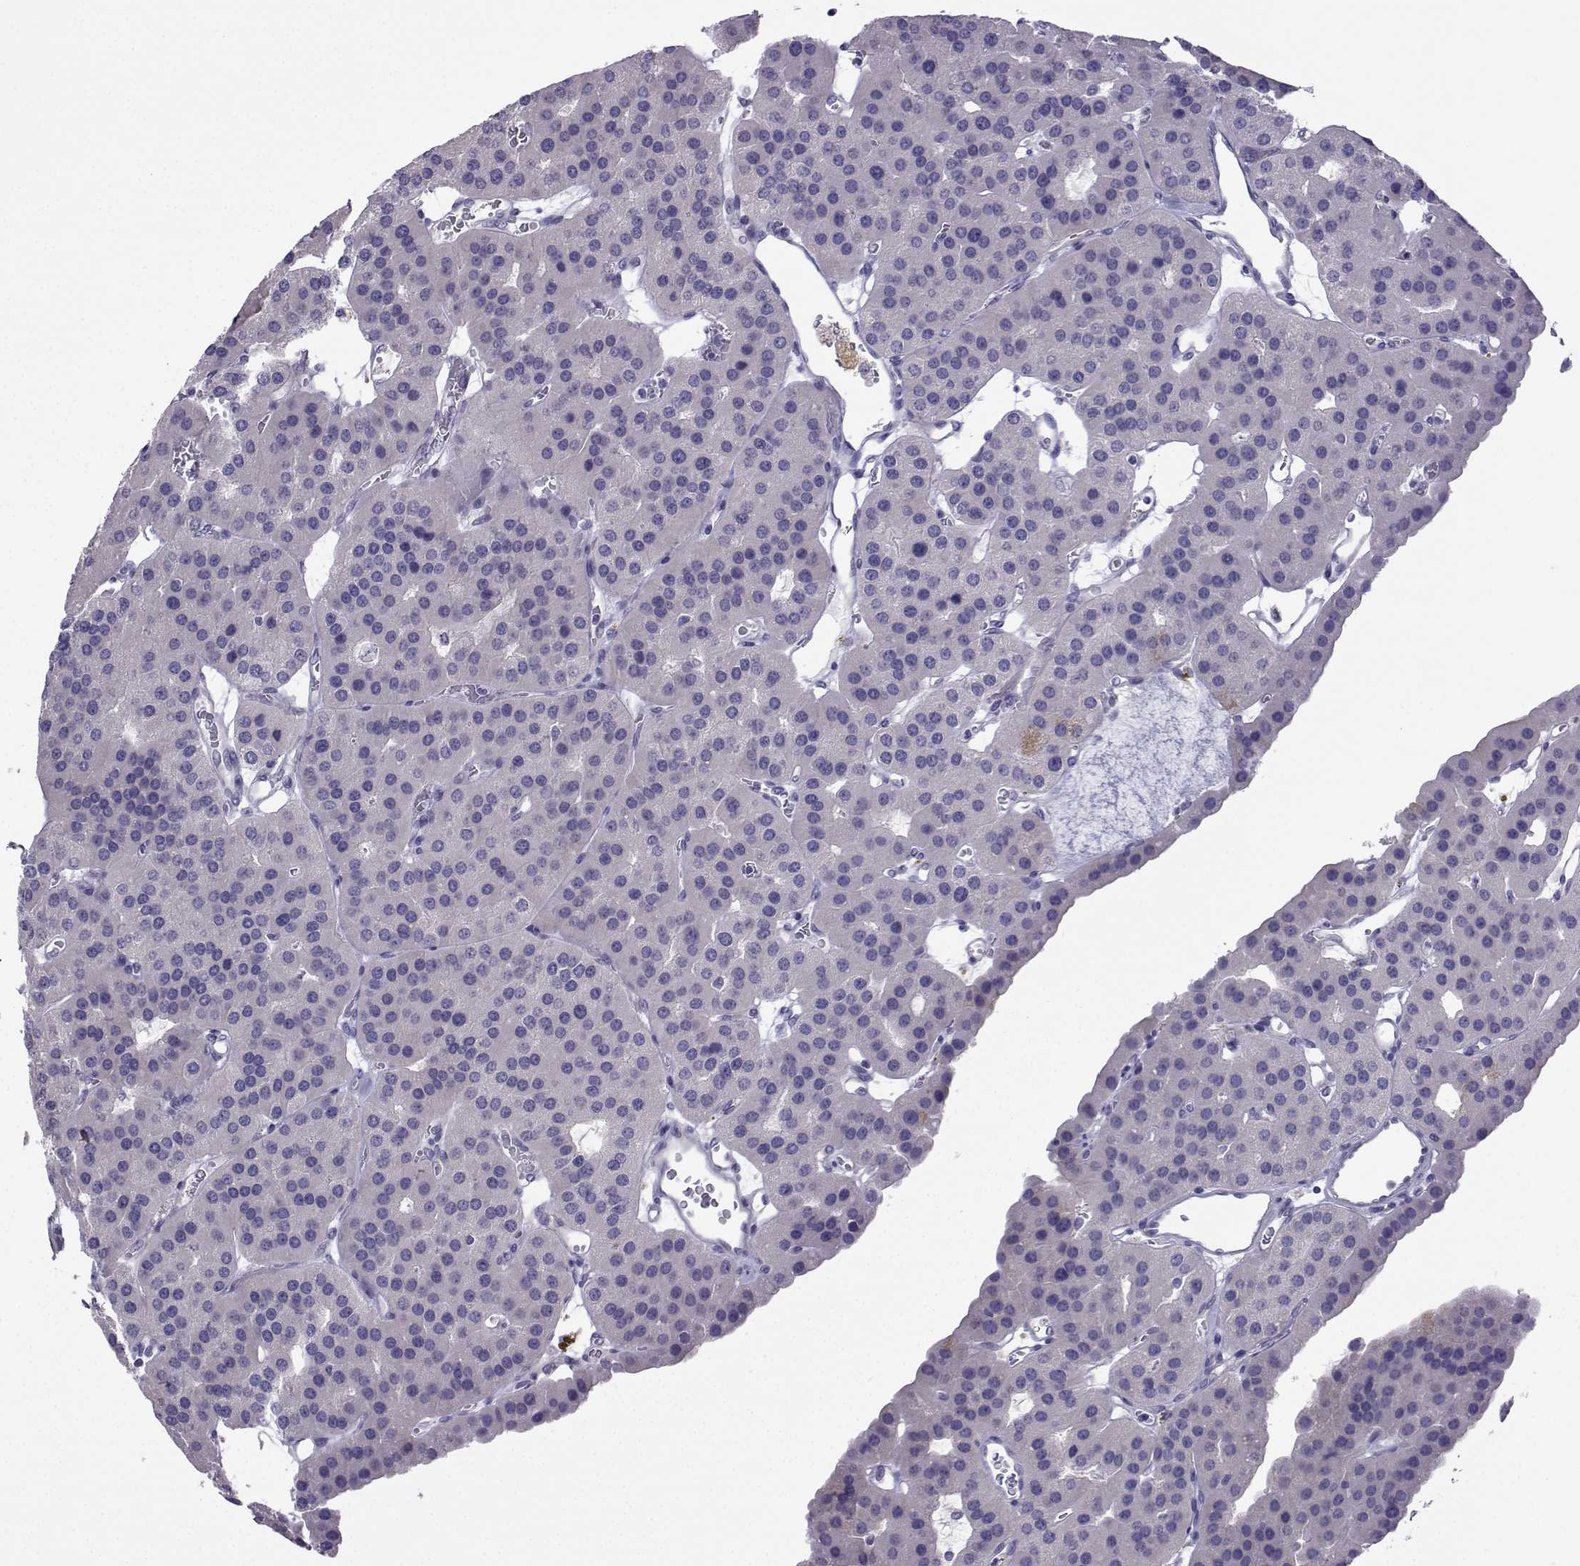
{"staining": {"intensity": "negative", "quantity": "none", "location": "none"}, "tissue": "parathyroid gland", "cell_type": "Glandular cells", "image_type": "normal", "snomed": [{"axis": "morphology", "description": "Normal tissue, NOS"}, {"axis": "morphology", "description": "Adenoma, NOS"}, {"axis": "topography", "description": "Parathyroid gland"}], "caption": "High power microscopy histopathology image of an immunohistochemistry (IHC) micrograph of normal parathyroid gland, revealing no significant expression in glandular cells. (DAB immunohistochemistry (IHC) with hematoxylin counter stain).", "gene": "CFAP70", "patient": {"sex": "female", "age": 86}}